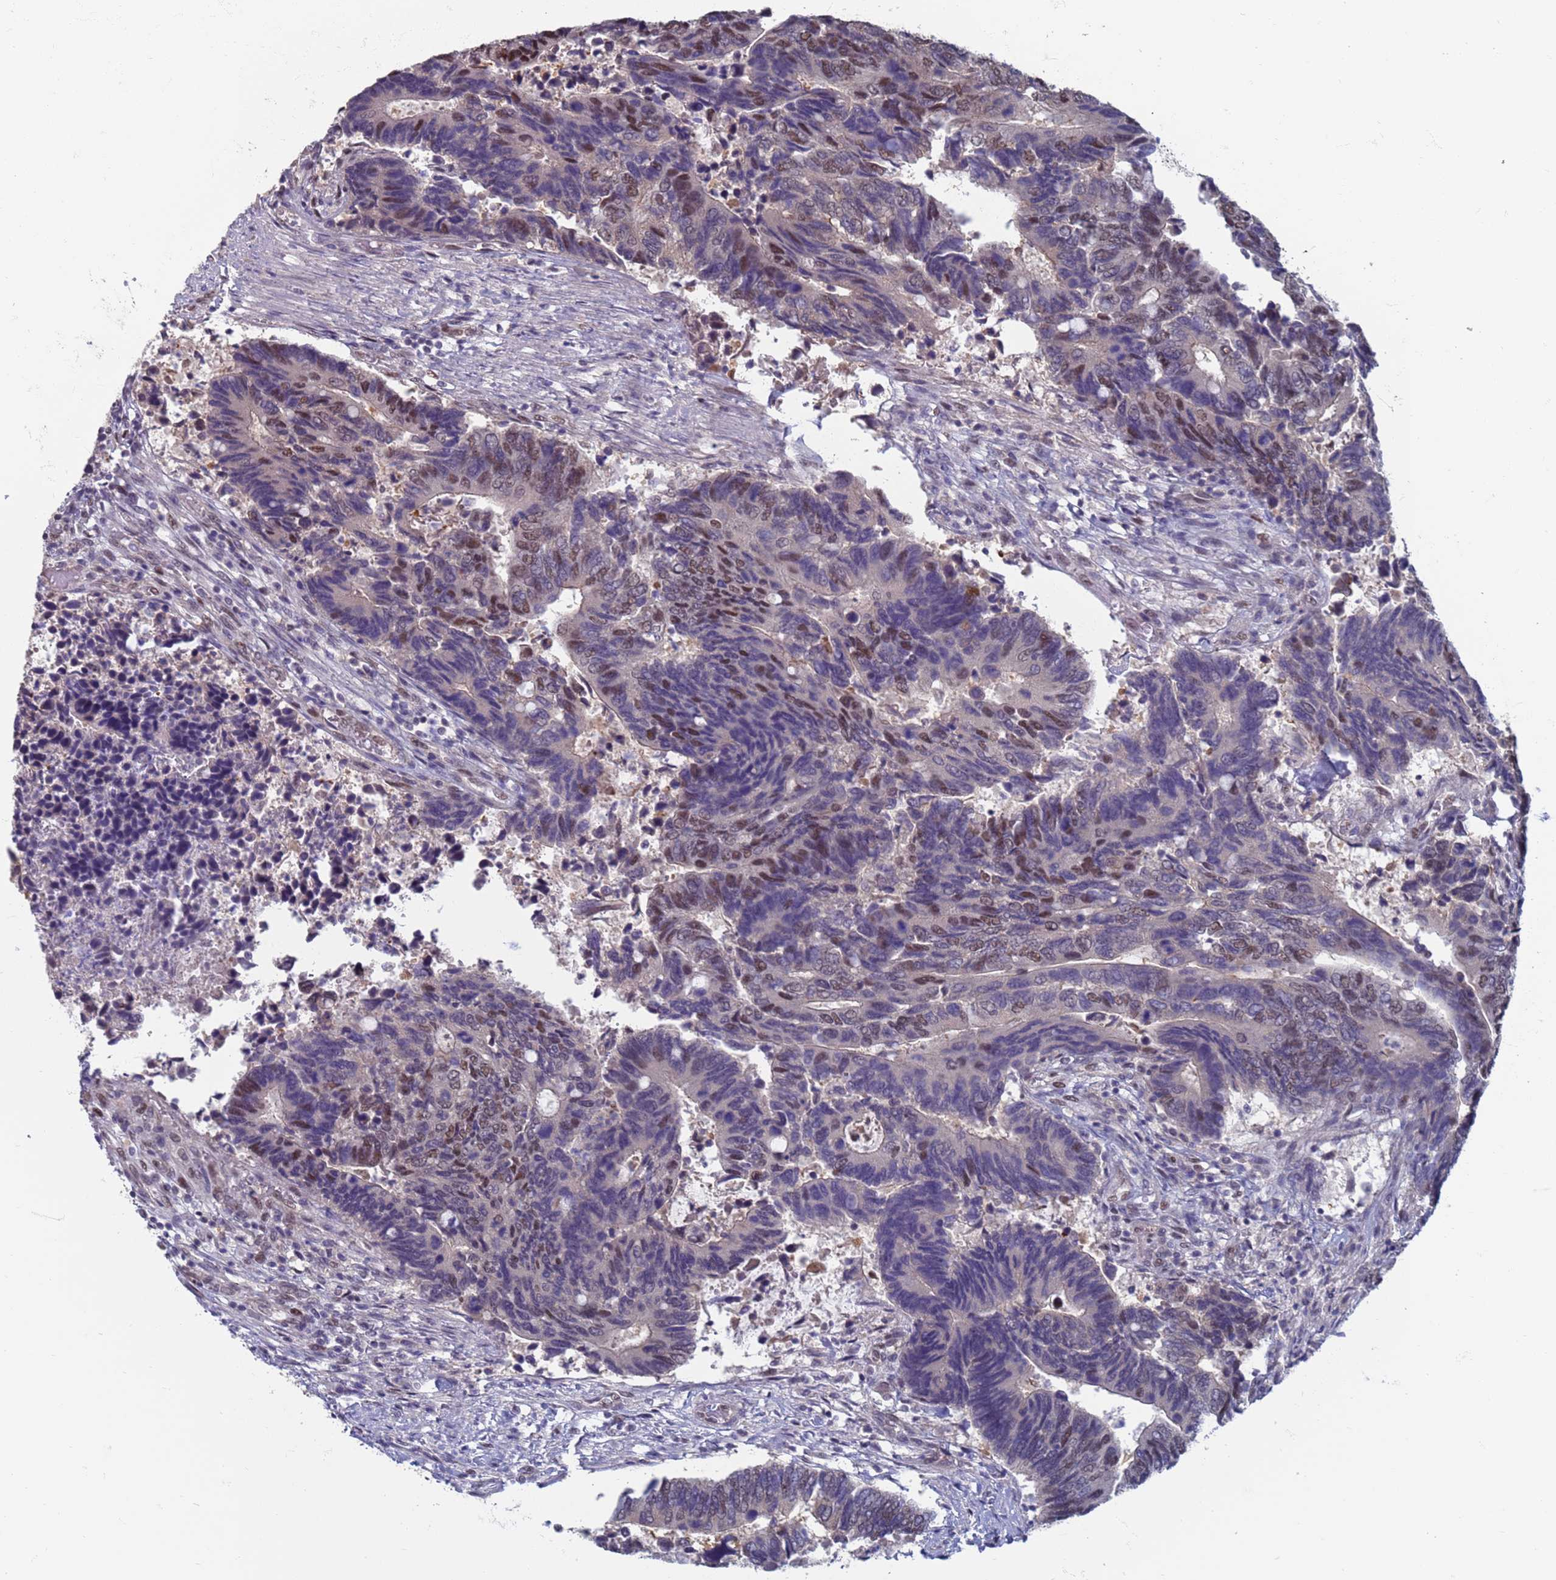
{"staining": {"intensity": "moderate", "quantity": "<25%", "location": "nuclear"}, "tissue": "colorectal cancer", "cell_type": "Tumor cells", "image_type": "cancer", "snomed": [{"axis": "morphology", "description": "Adenocarcinoma, NOS"}, {"axis": "topography", "description": "Colon"}], "caption": "Immunohistochemical staining of human colorectal adenocarcinoma shows low levels of moderate nuclear expression in about <25% of tumor cells.", "gene": "SAE1", "patient": {"sex": "male", "age": 87}}